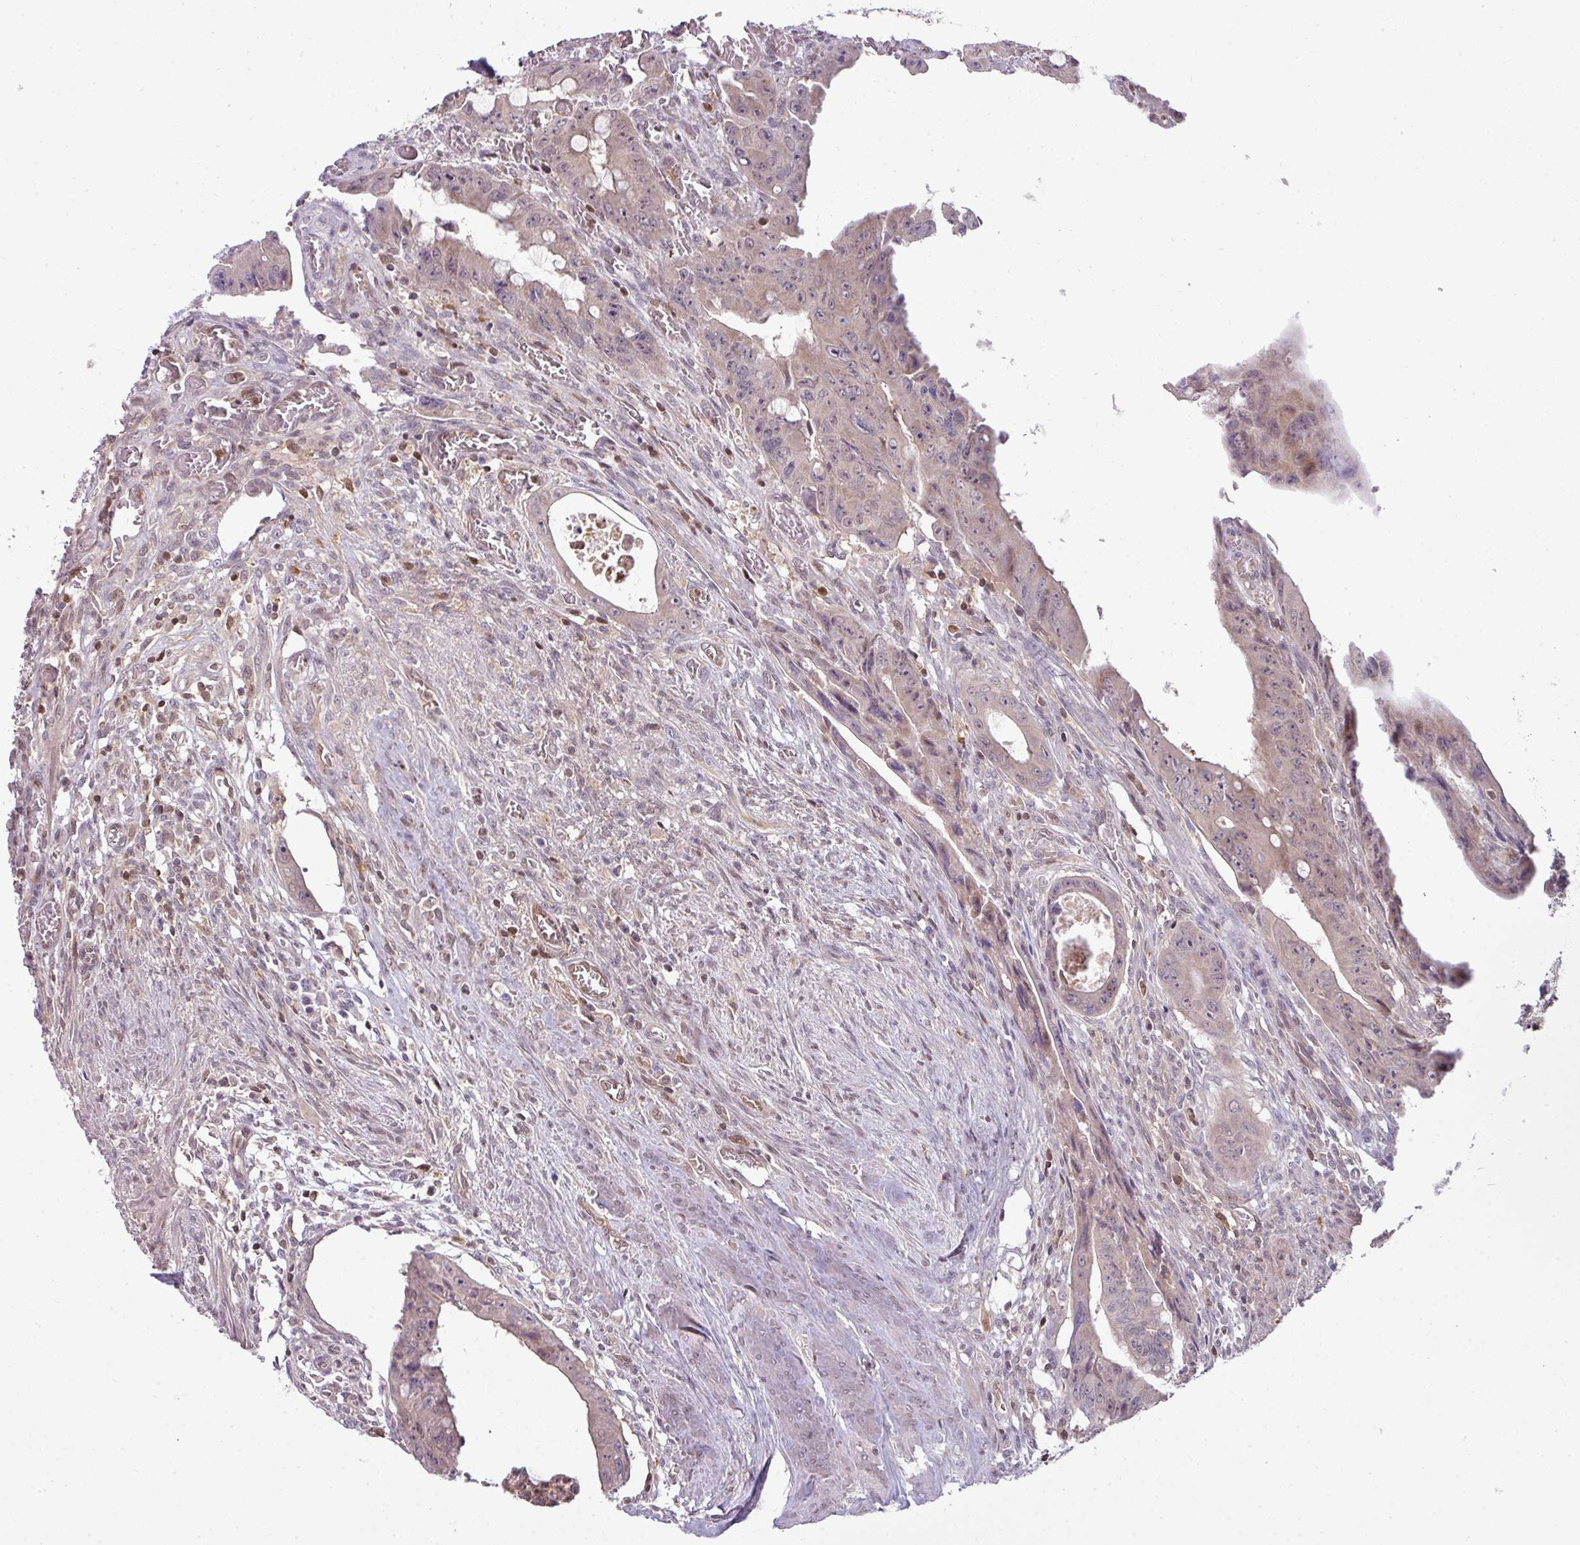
{"staining": {"intensity": "weak", "quantity": "25%-75%", "location": "cytoplasmic/membranous"}, "tissue": "colorectal cancer", "cell_type": "Tumor cells", "image_type": "cancer", "snomed": [{"axis": "morphology", "description": "Adenocarcinoma, NOS"}, {"axis": "topography", "description": "Rectum"}], "caption": "Immunohistochemistry (IHC) image of human colorectal cancer stained for a protein (brown), which demonstrates low levels of weak cytoplasmic/membranous staining in about 25%-75% of tumor cells.", "gene": "STAT5A", "patient": {"sex": "male", "age": 78}}